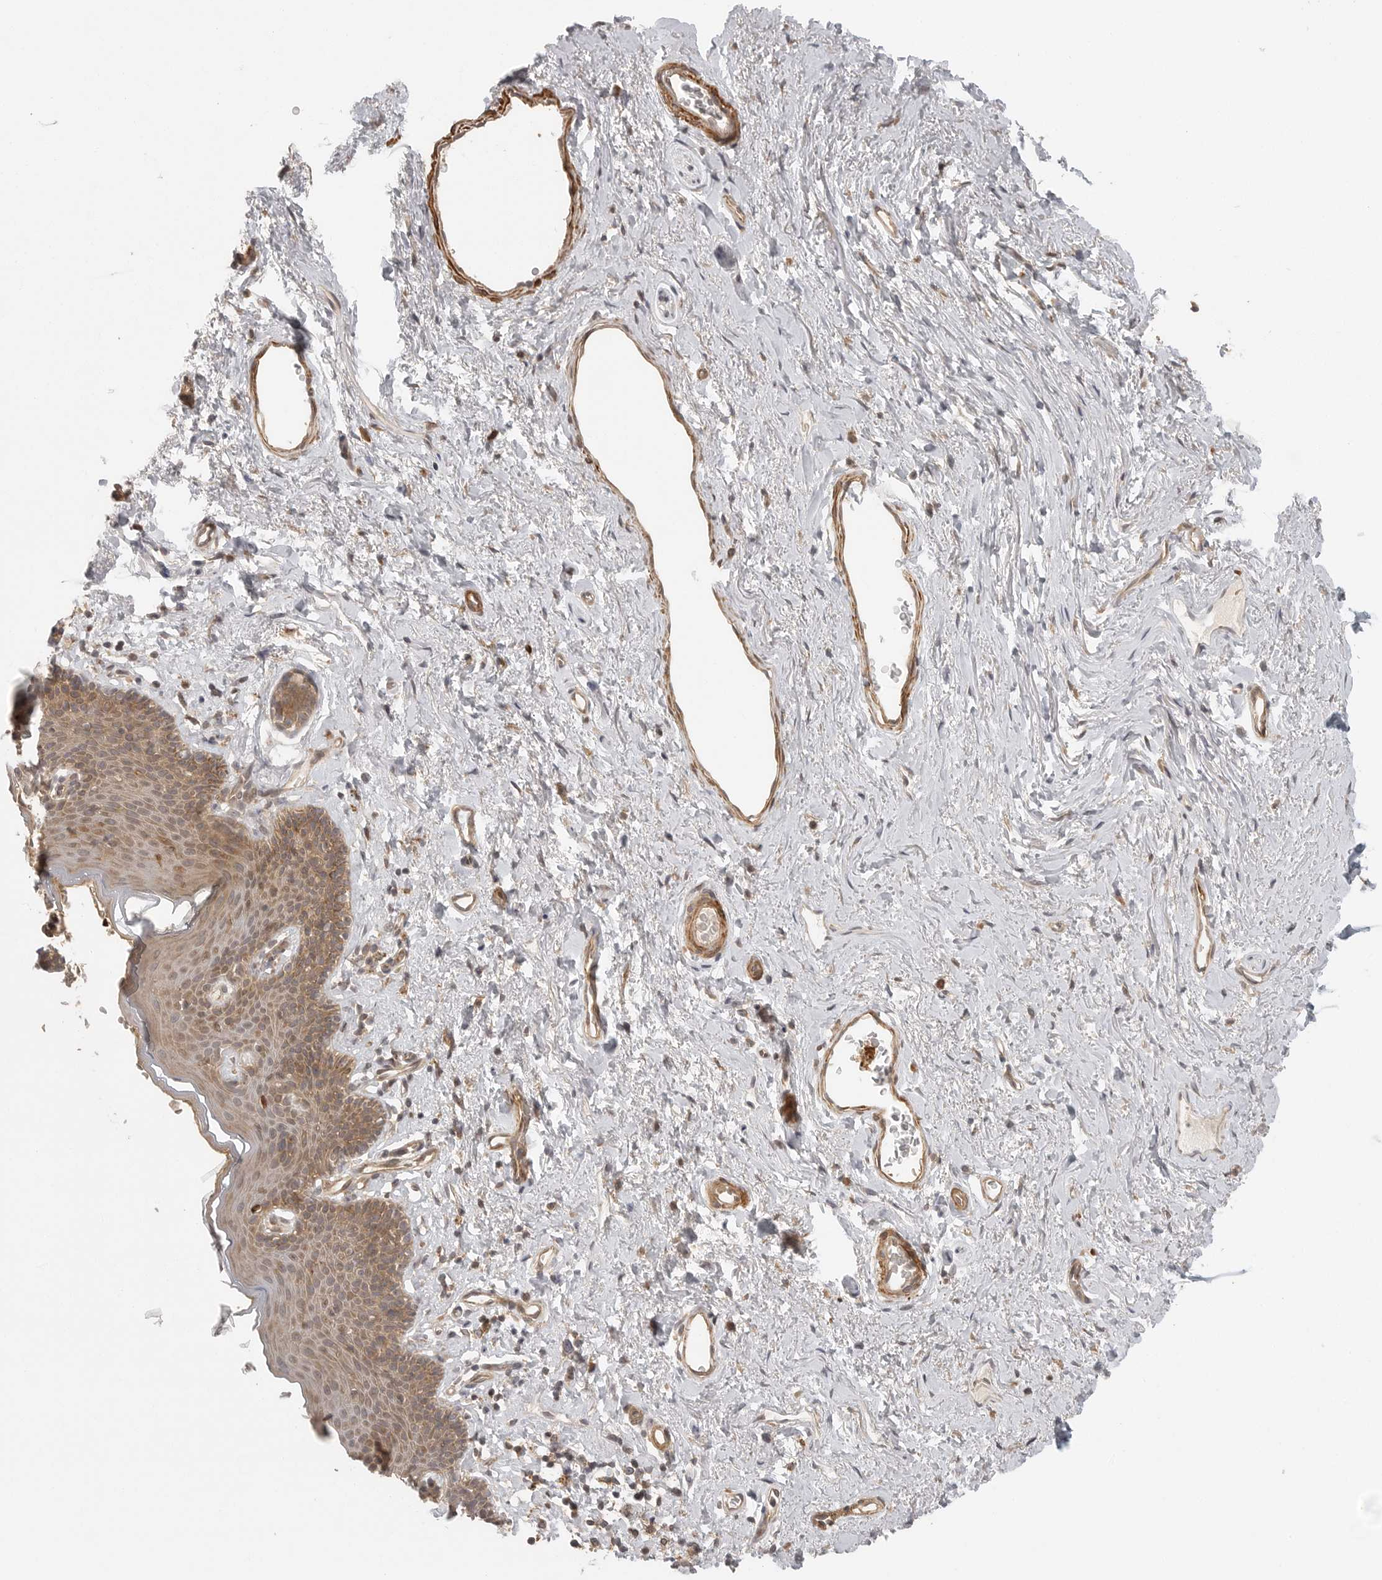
{"staining": {"intensity": "moderate", "quantity": ">75%", "location": "cytoplasmic/membranous"}, "tissue": "skin", "cell_type": "Epidermal cells", "image_type": "normal", "snomed": [{"axis": "morphology", "description": "Normal tissue, NOS"}, {"axis": "topography", "description": "Vulva"}], "caption": "Immunohistochemistry (DAB) staining of unremarkable human skin reveals moderate cytoplasmic/membranous protein positivity in approximately >75% of epidermal cells.", "gene": "CCPG1", "patient": {"sex": "female", "age": 66}}